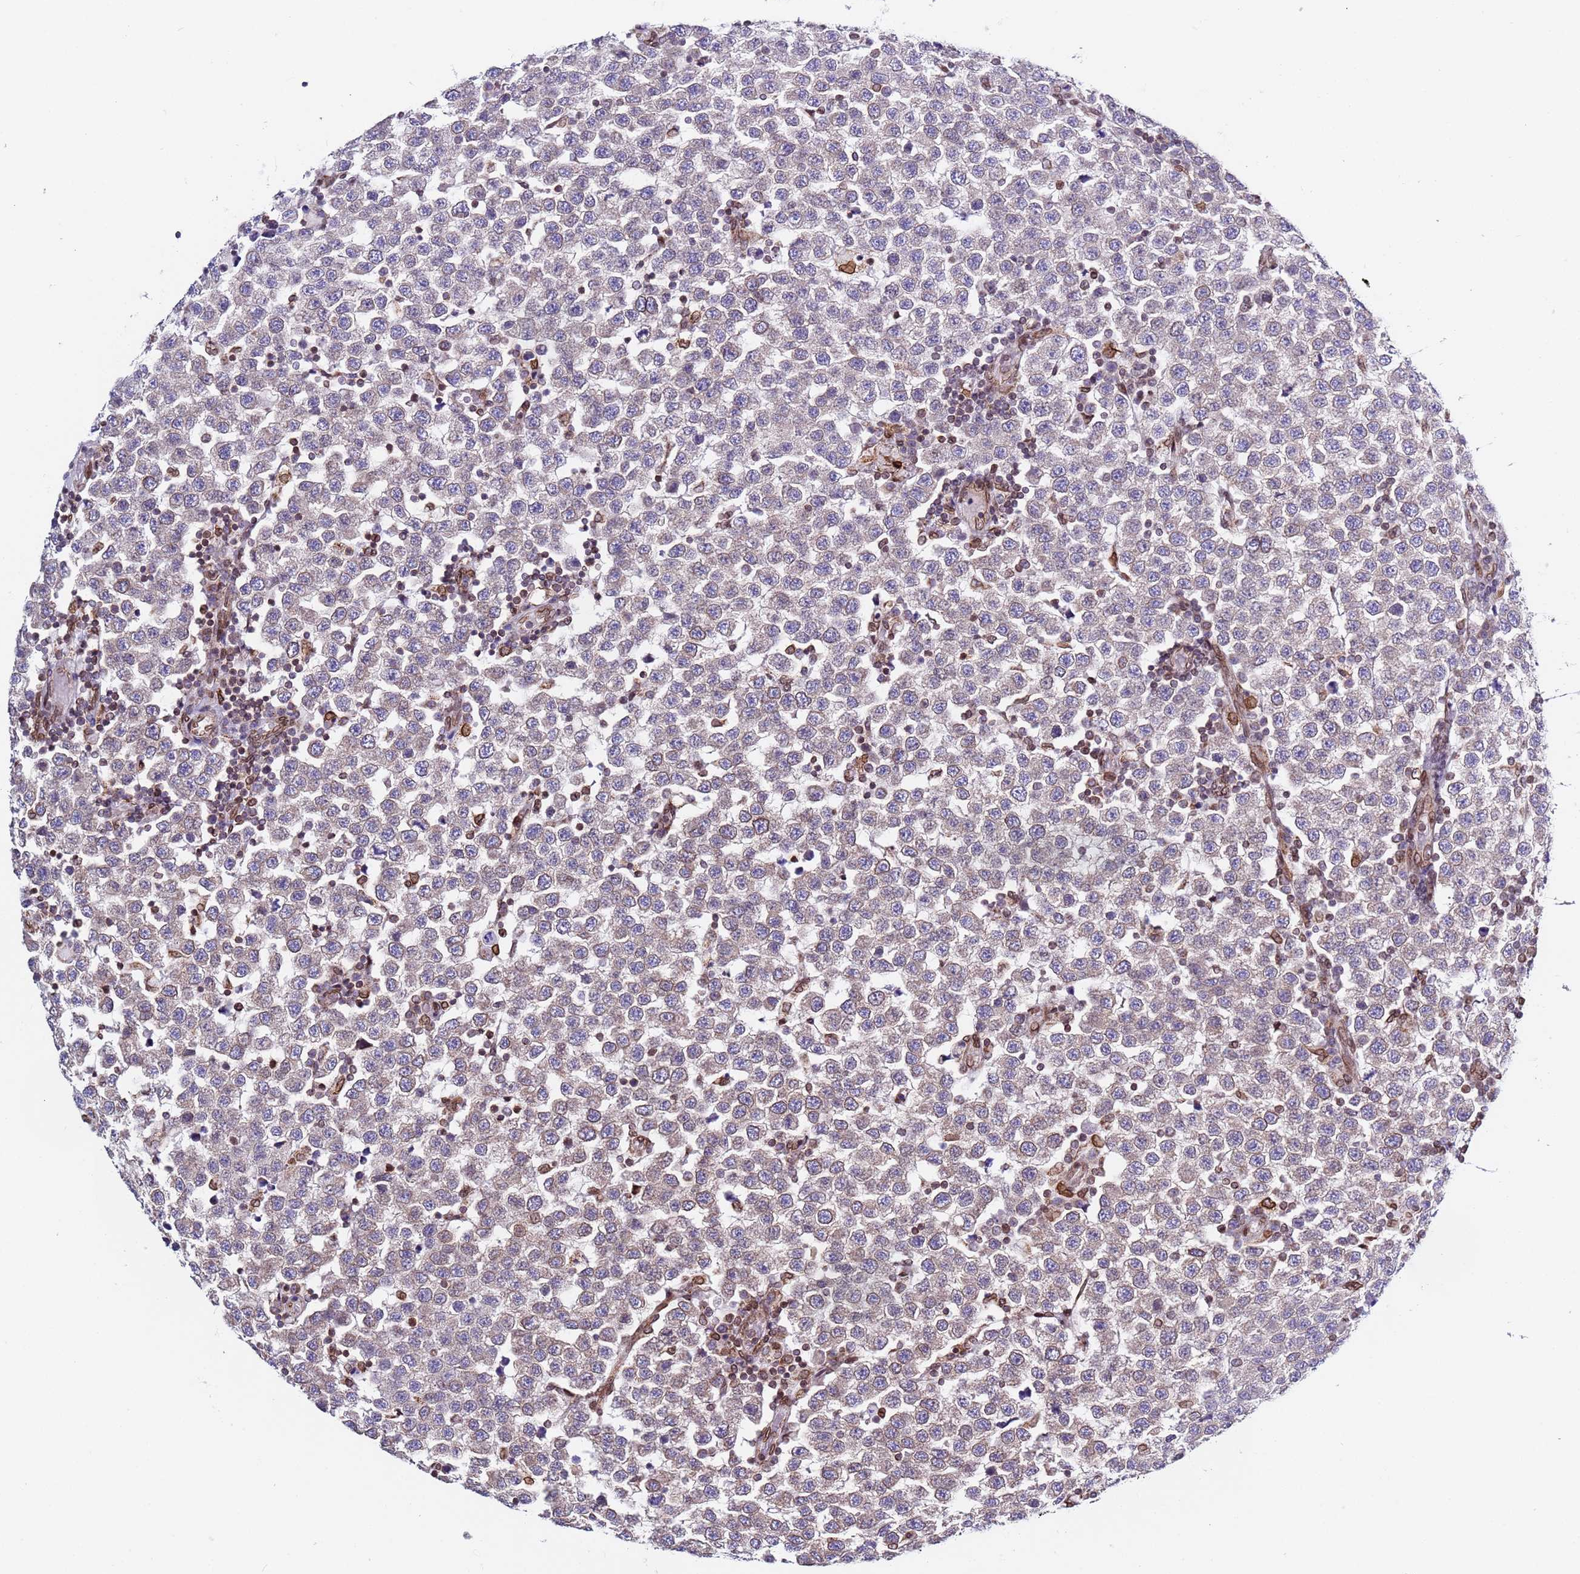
{"staining": {"intensity": "weak", "quantity": "<25%", "location": "cytoplasmic/membranous"}, "tissue": "testis cancer", "cell_type": "Tumor cells", "image_type": "cancer", "snomed": [{"axis": "morphology", "description": "Seminoma, NOS"}, {"axis": "topography", "description": "Testis"}], "caption": "High magnification brightfield microscopy of seminoma (testis) stained with DAB (brown) and counterstained with hematoxylin (blue): tumor cells show no significant expression. Brightfield microscopy of immunohistochemistry (IHC) stained with DAB (3,3'-diaminobenzidine) (brown) and hematoxylin (blue), captured at high magnification.", "gene": "TOR1AIP1", "patient": {"sex": "male", "age": 34}}